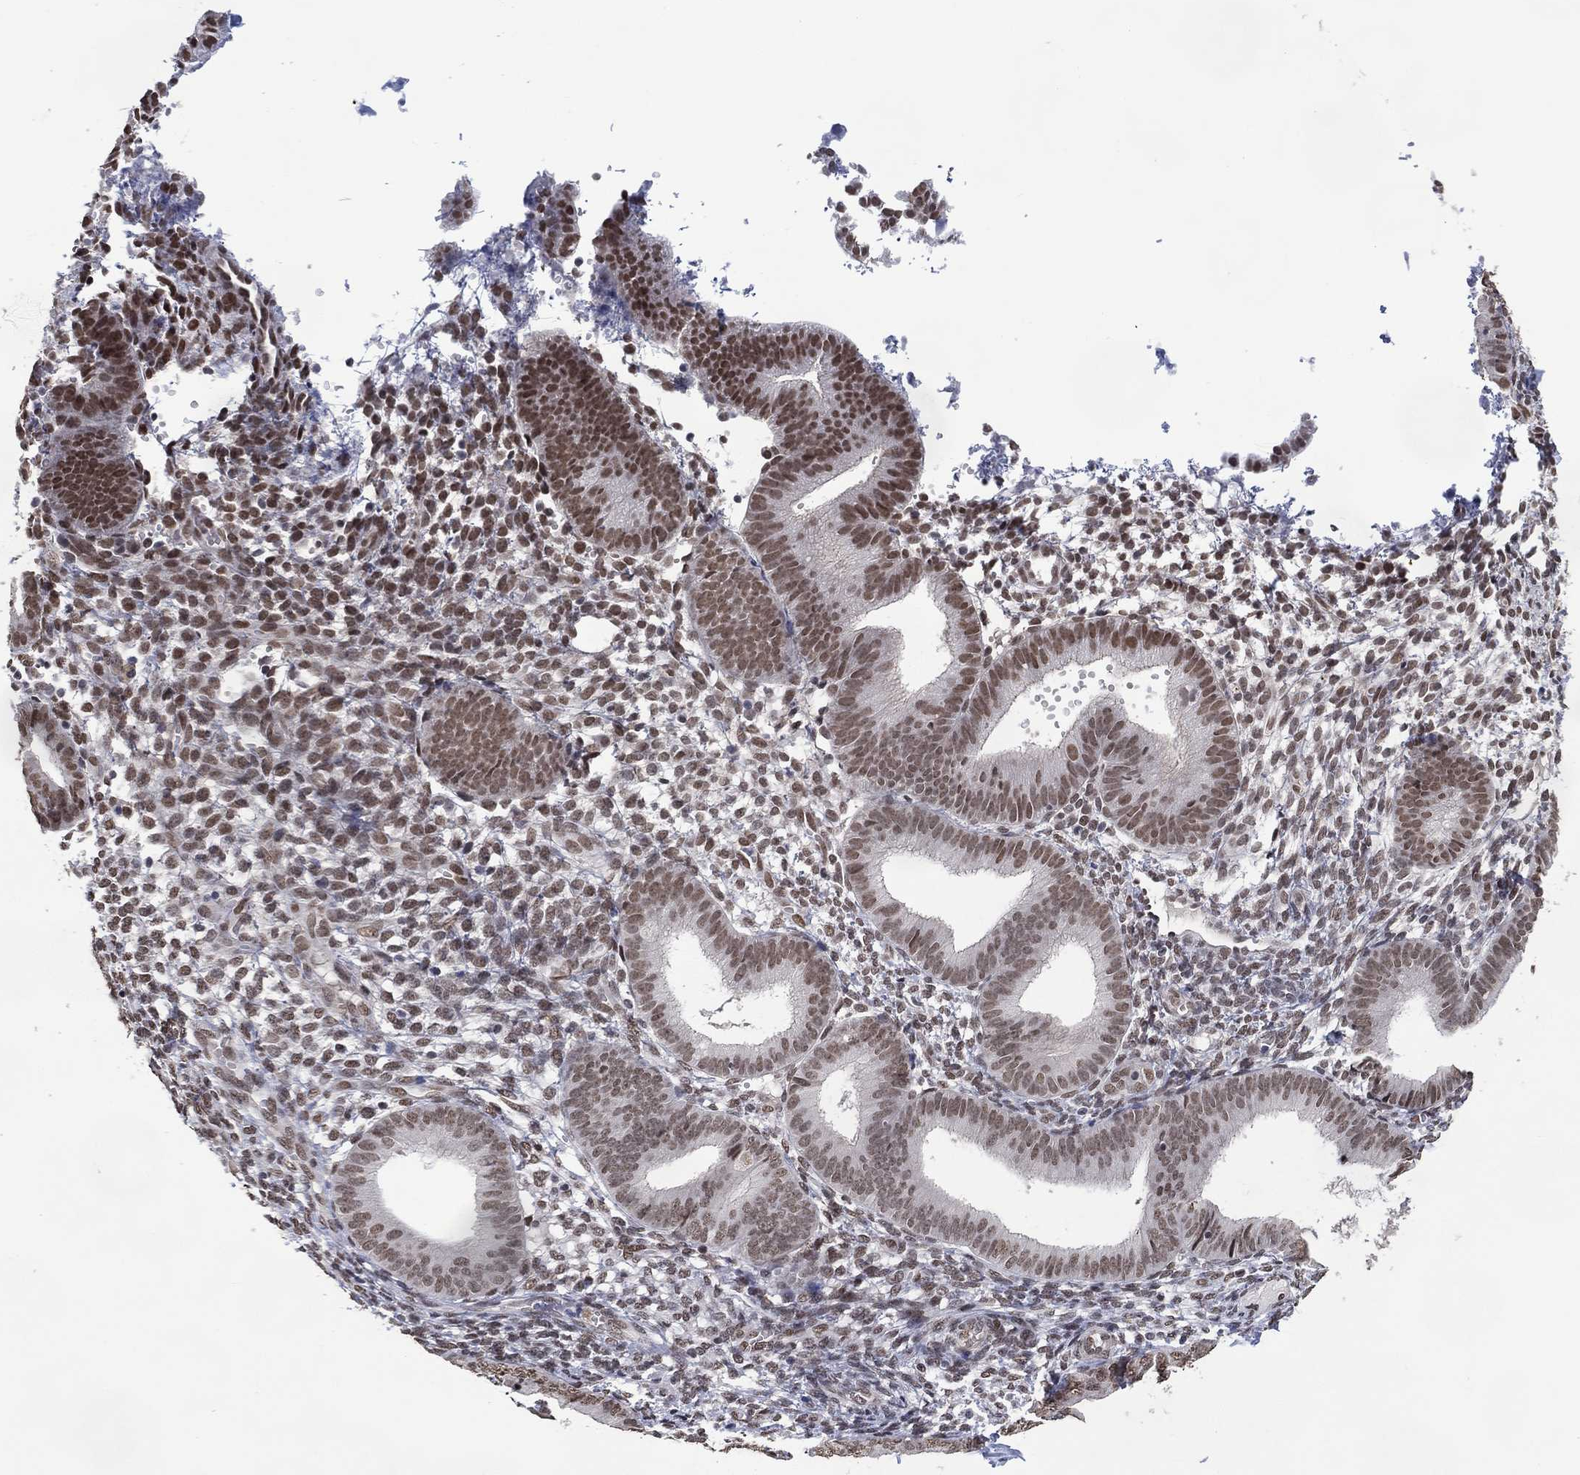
{"staining": {"intensity": "weak", "quantity": "25%-75%", "location": "nuclear"}, "tissue": "endometrium", "cell_type": "Cells in endometrial stroma", "image_type": "normal", "snomed": [{"axis": "morphology", "description": "Normal tissue, NOS"}, {"axis": "topography", "description": "Endometrium"}], "caption": "Immunohistochemistry (IHC) (DAB) staining of normal human endometrium reveals weak nuclear protein positivity in approximately 25%-75% of cells in endometrial stroma. (DAB IHC with brightfield microscopy, high magnification).", "gene": "EHMT1", "patient": {"sex": "female", "age": 39}}